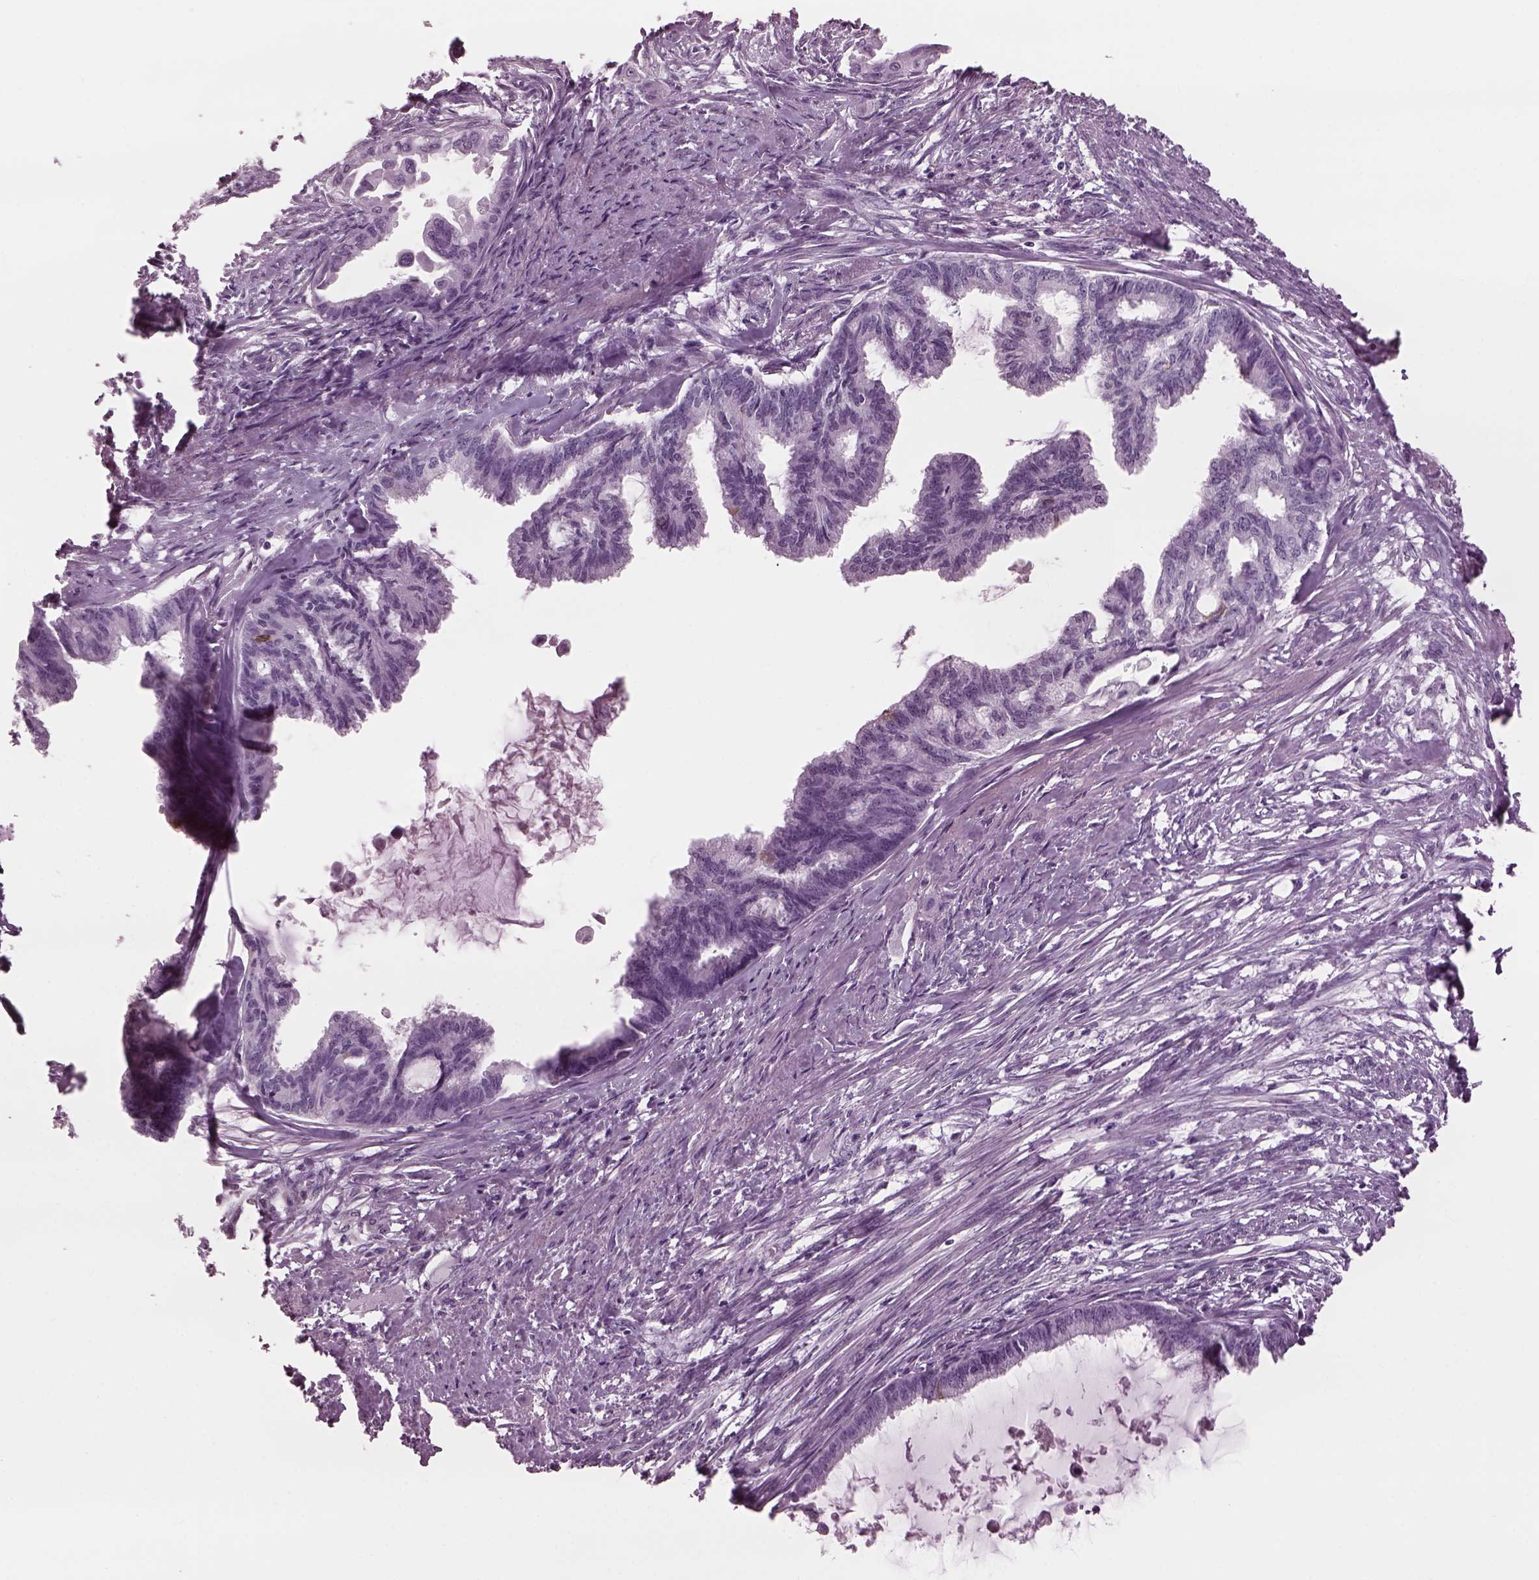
{"staining": {"intensity": "negative", "quantity": "none", "location": "none"}, "tissue": "endometrial cancer", "cell_type": "Tumor cells", "image_type": "cancer", "snomed": [{"axis": "morphology", "description": "Adenocarcinoma, NOS"}, {"axis": "topography", "description": "Endometrium"}], "caption": "The histopathology image shows no staining of tumor cells in endometrial cancer.", "gene": "TPPP2", "patient": {"sex": "female", "age": 86}}